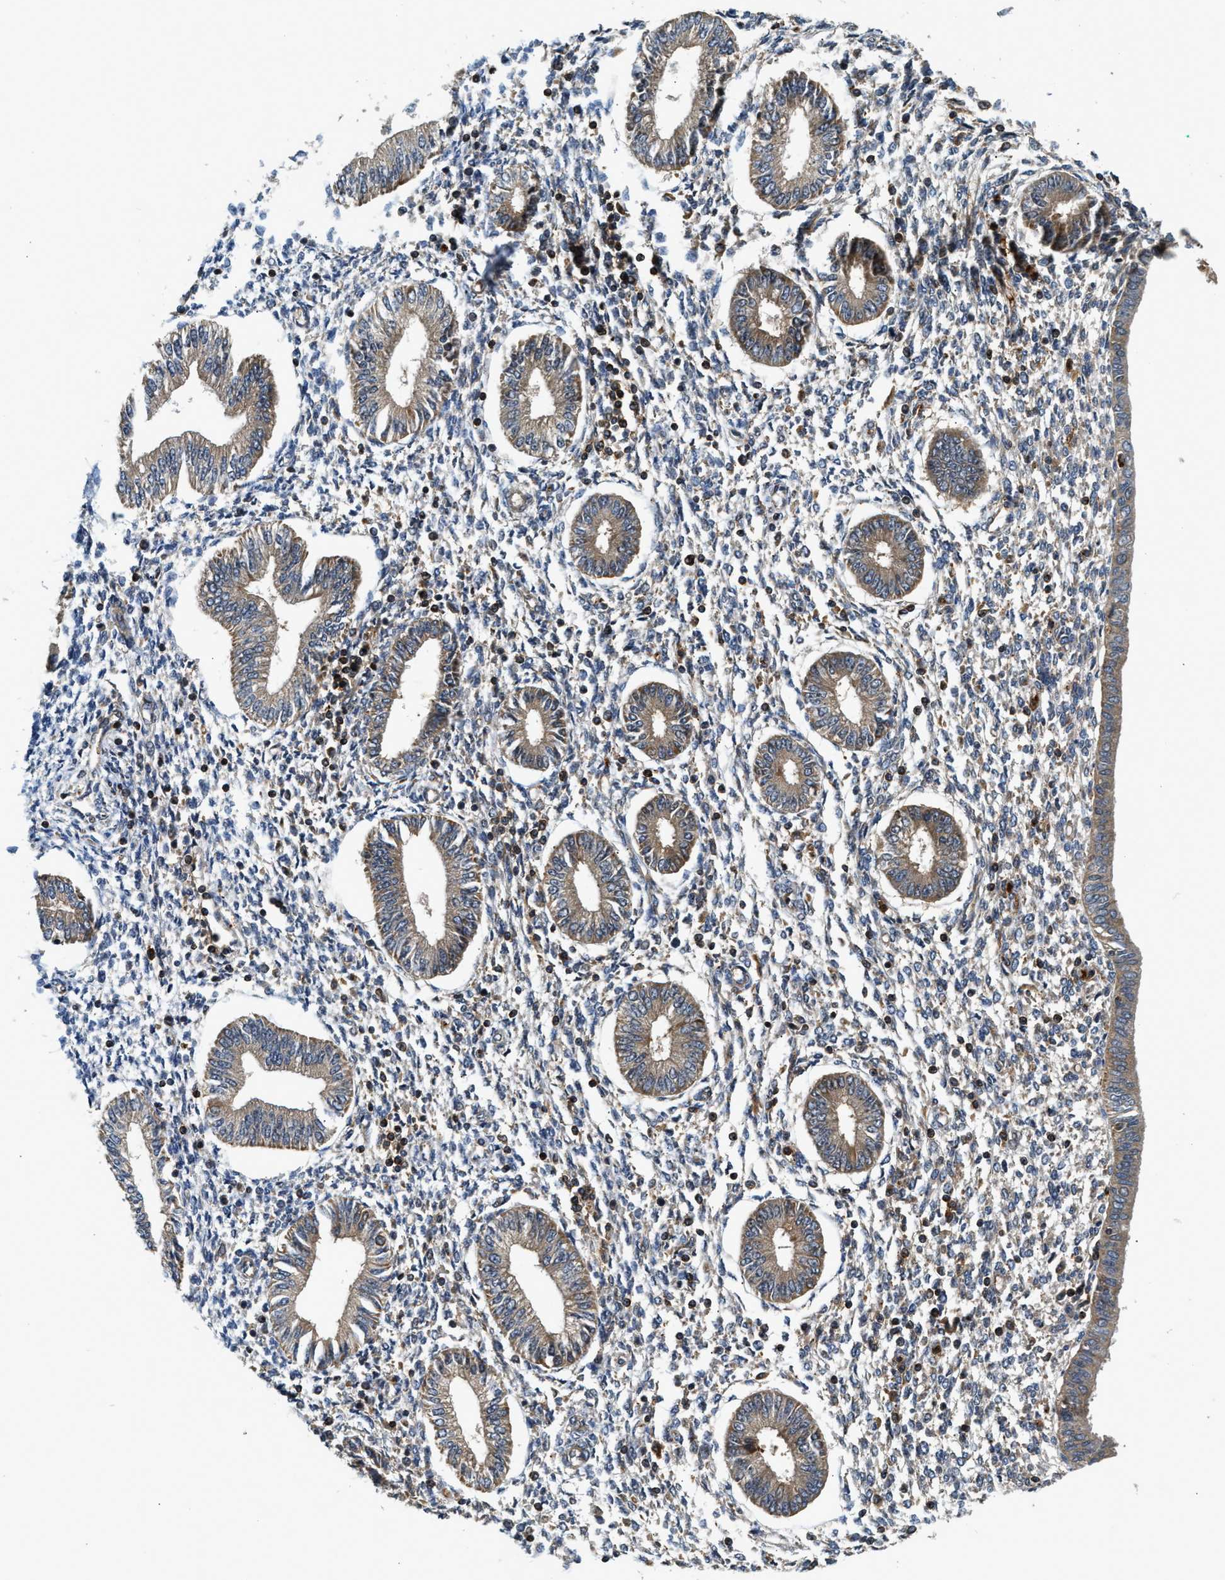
{"staining": {"intensity": "moderate", "quantity": "<25%", "location": "cytoplasmic/membranous"}, "tissue": "endometrium", "cell_type": "Cells in endometrial stroma", "image_type": "normal", "snomed": [{"axis": "morphology", "description": "Normal tissue, NOS"}, {"axis": "topography", "description": "Endometrium"}], "caption": "The histopathology image shows immunohistochemical staining of unremarkable endometrium. There is moderate cytoplasmic/membranous staining is present in about <25% of cells in endometrial stroma.", "gene": "SNX5", "patient": {"sex": "female", "age": 50}}